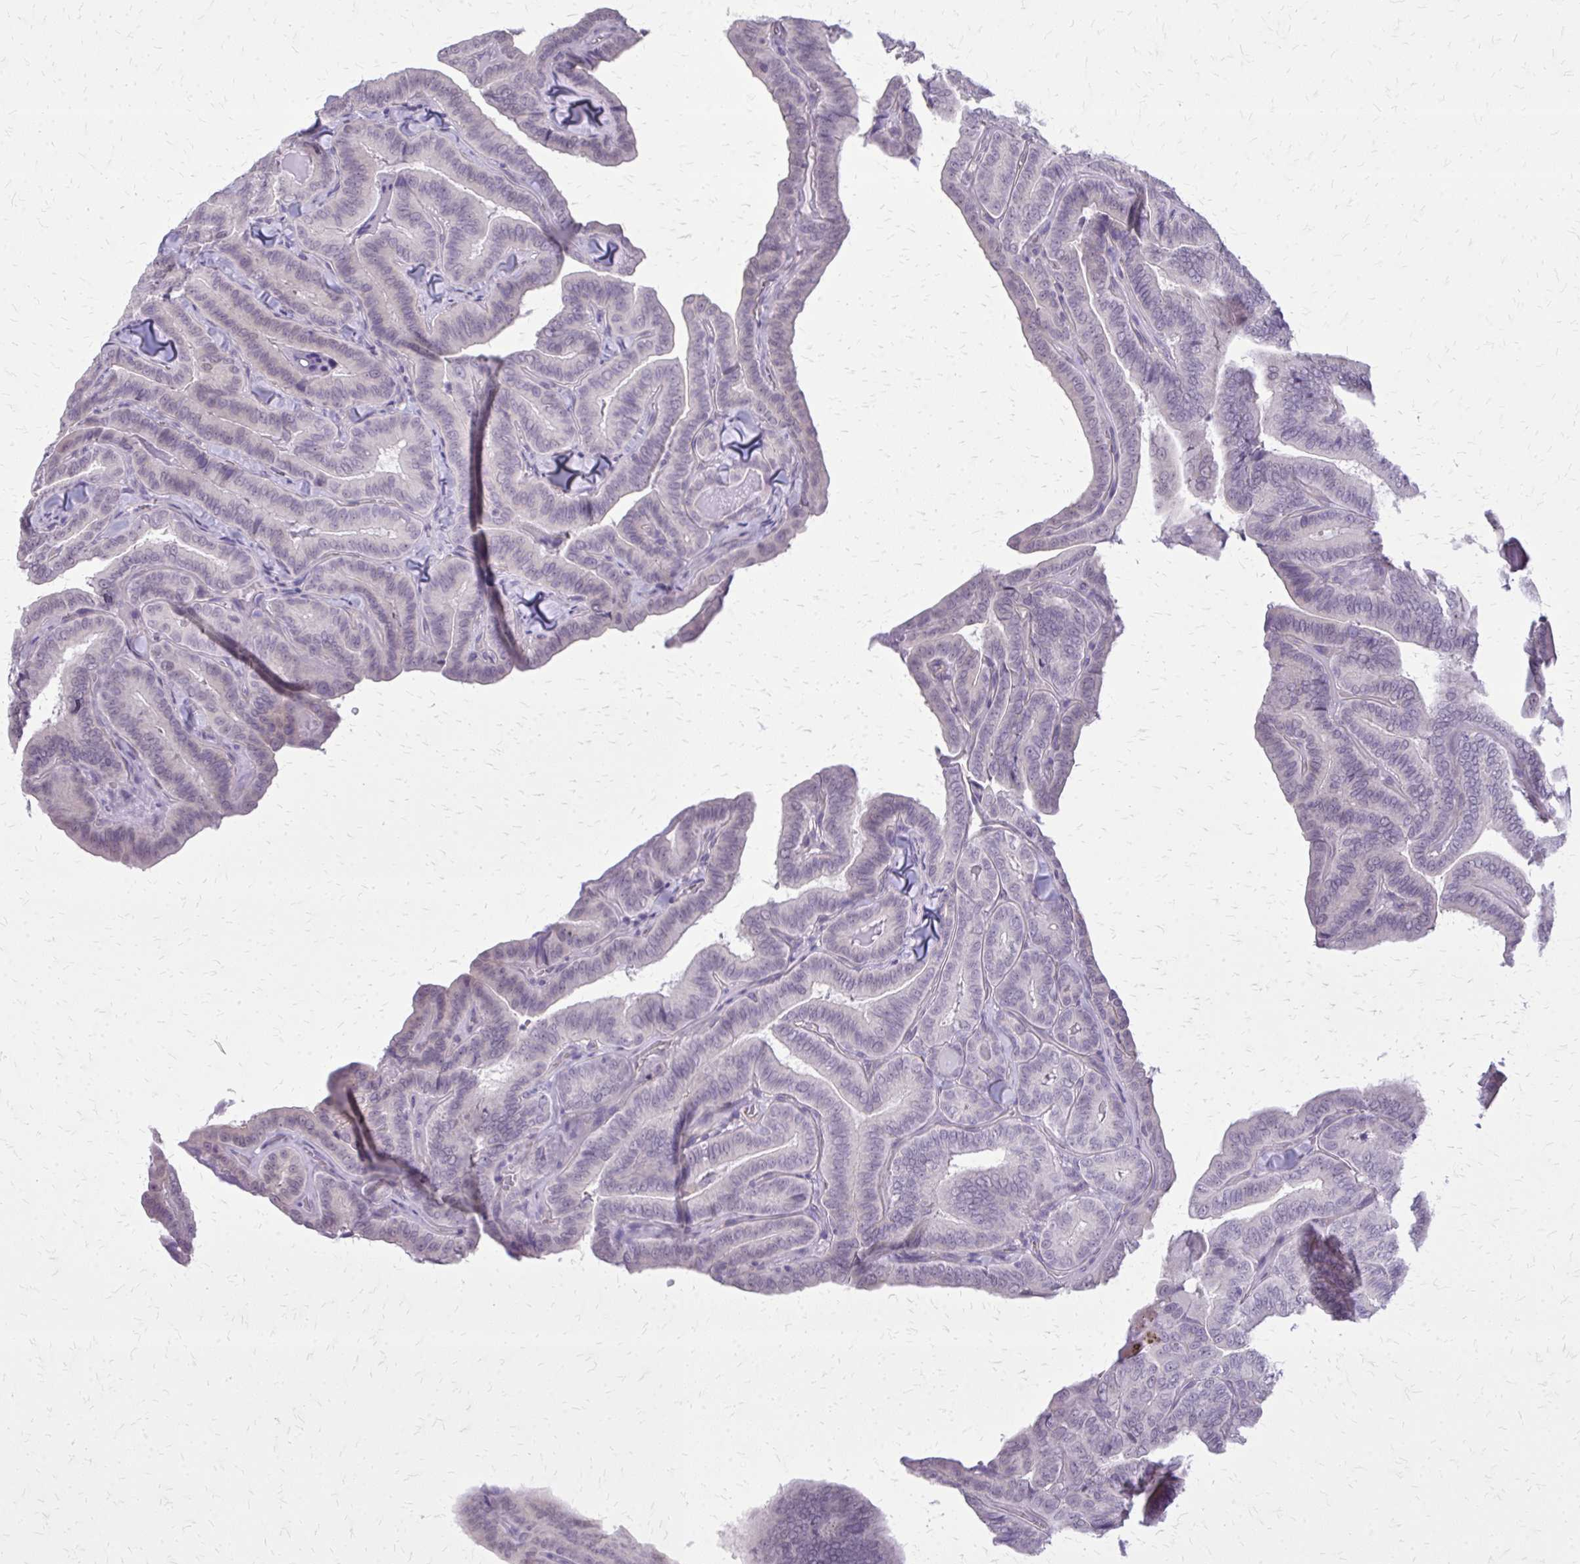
{"staining": {"intensity": "negative", "quantity": "none", "location": "none"}, "tissue": "thyroid cancer", "cell_type": "Tumor cells", "image_type": "cancer", "snomed": [{"axis": "morphology", "description": "Papillary adenocarcinoma, NOS"}, {"axis": "topography", "description": "Thyroid gland"}], "caption": "A high-resolution photomicrograph shows immunohistochemistry (IHC) staining of thyroid papillary adenocarcinoma, which demonstrates no significant staining in tumor cells.", "gene": "PLCB1", "patient": {"sex": "male", "age": 61}}